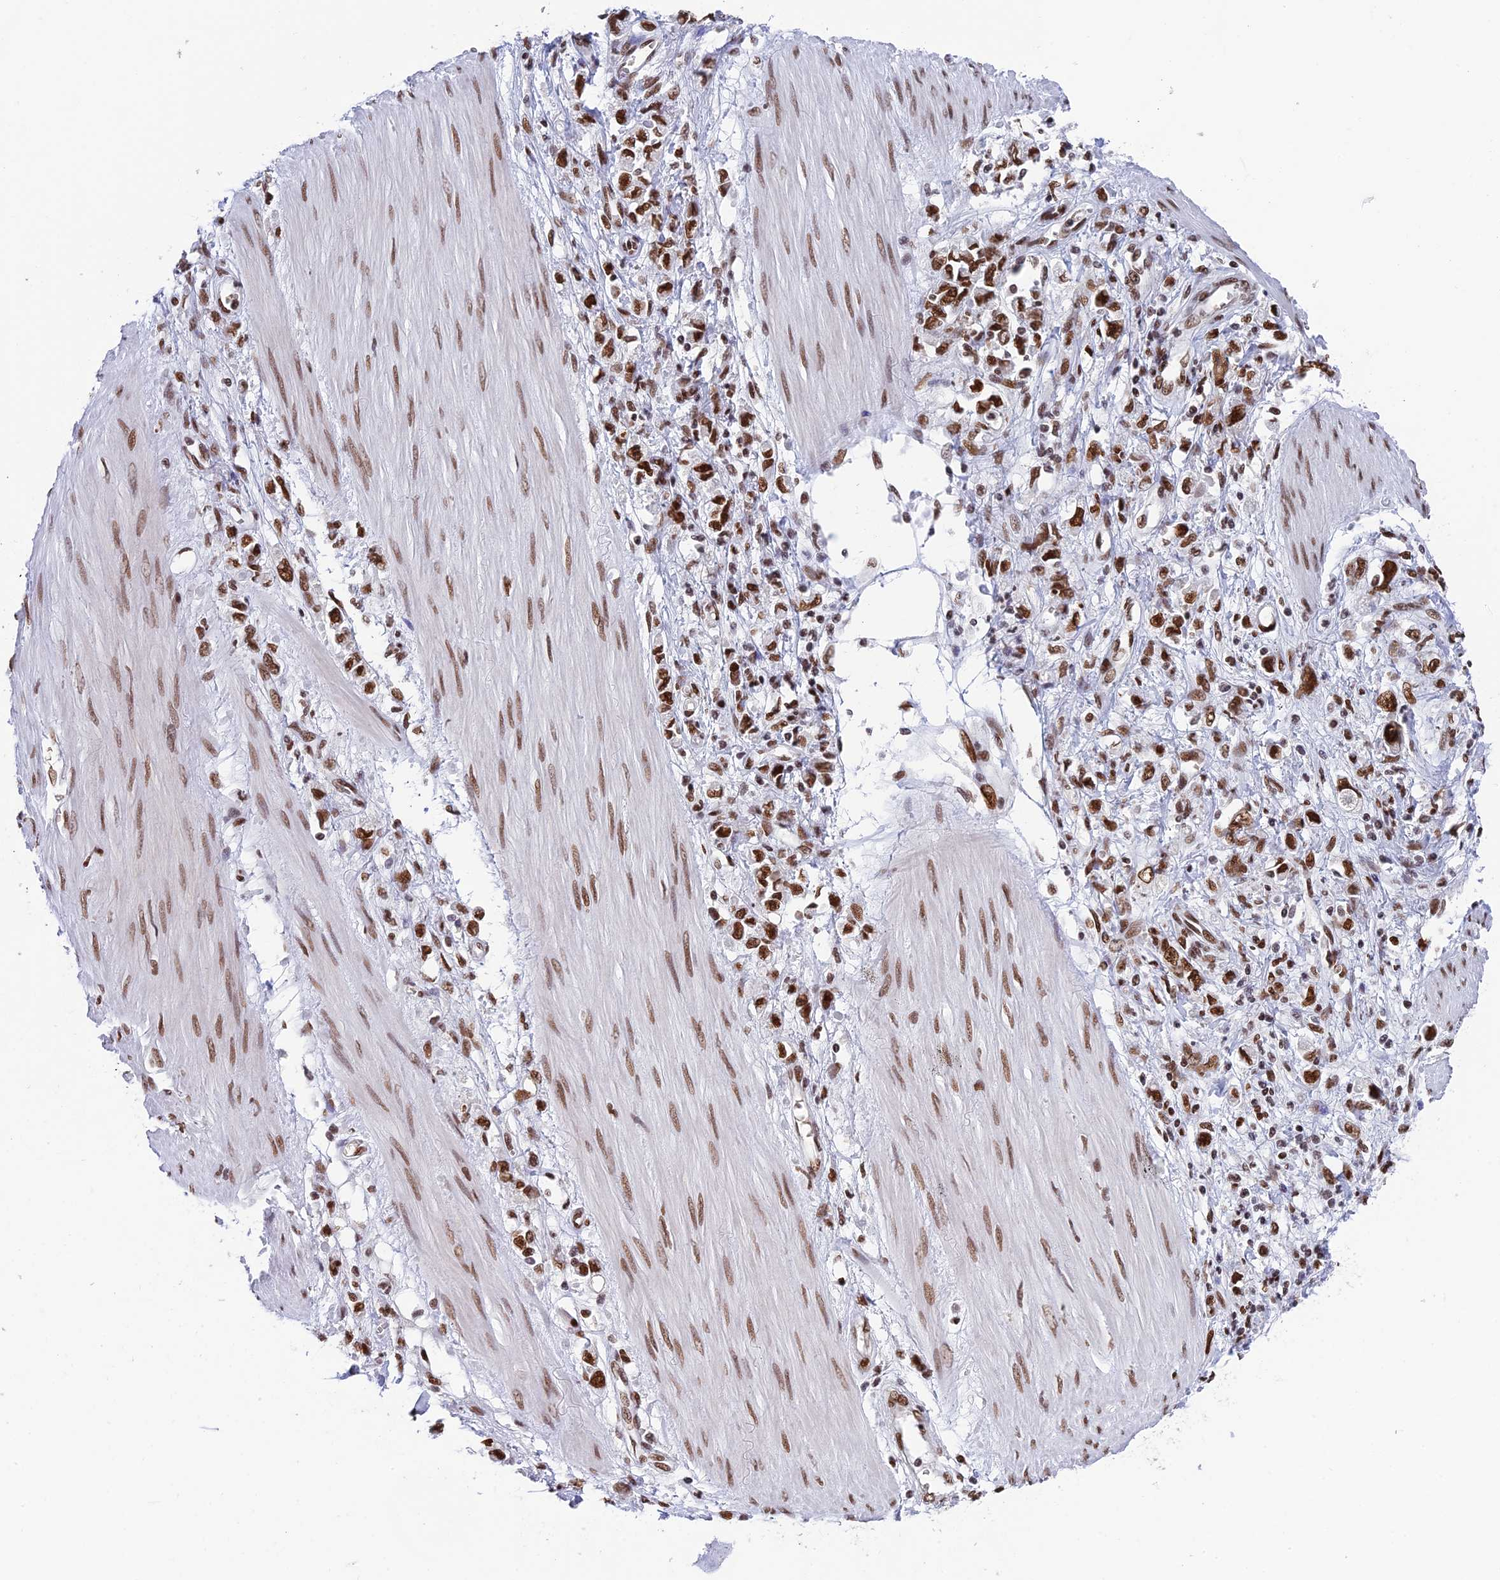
{"staining": {"intensity": "strong", "quantity": ">75%", "location": "nuclear"}, "tissue": "stomach cancer", "cell_type": "Tumor cells", "image_type": "cancer", "snomed": [{"axis": "morphology", "description": "Adenocarcinoma, NOS"}, {"axis": "topography", "description": "Stomach"}], "caption": "A histopathology image of stomach cancer (adenocarcinoma) stained for a protein demonstrates strong nuclear brown staining in tumor cells. (DAB IHC with brightfield microscopy, high magnification).", "gene": "EEF1AKMT3", "patient": {"sex": "female", "age": 76}}